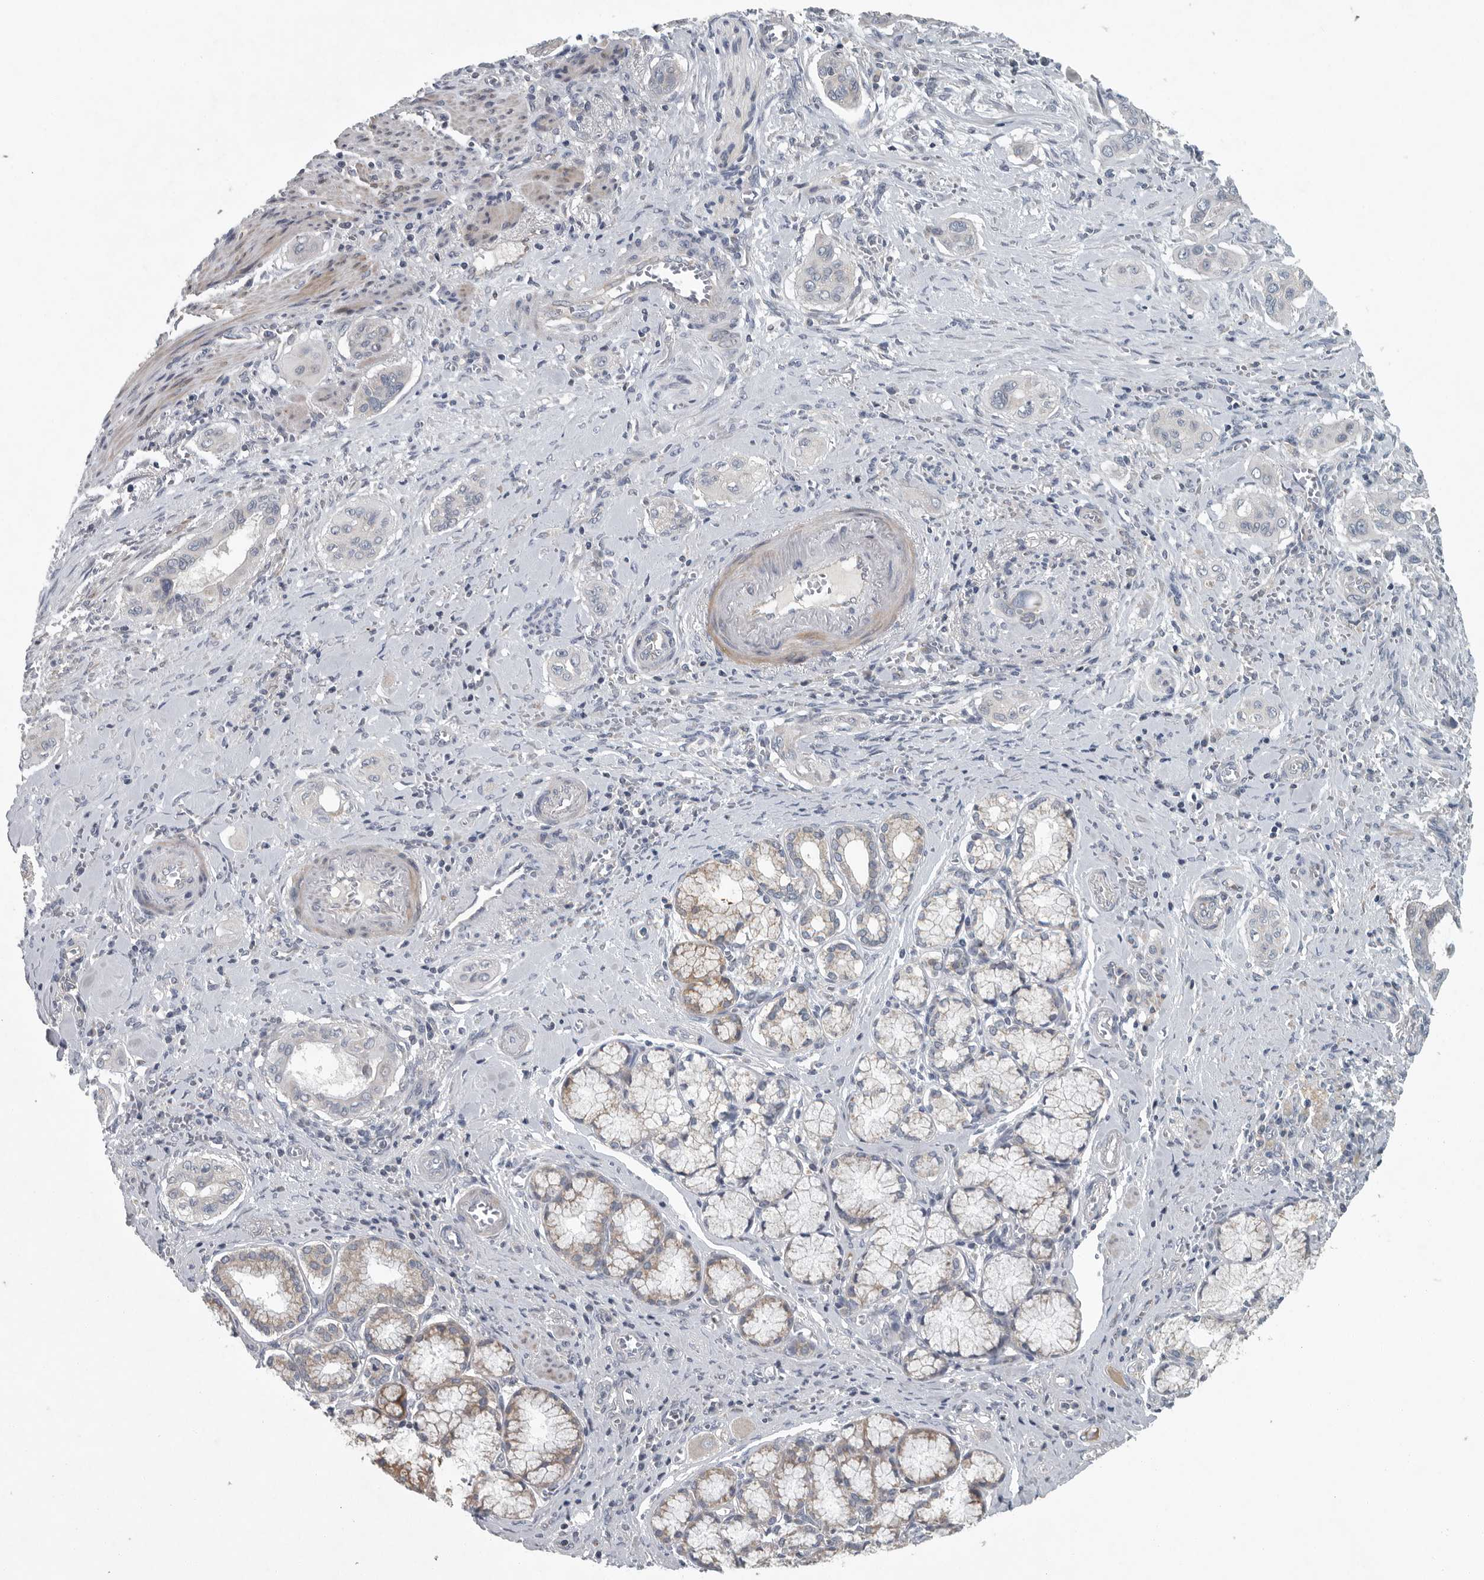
{"staining": {"intensity": "negative", "quantity": "none", "location": "none"}, "tissue": "pancreatic cancer", "cell_type": "Tumor cells", "image_type": "cancer", "snomed": [{"axis": "morphology", "description": "Adenocarcinoma, NOS"}, {"axis": "topography", "description": "Pancreas"}], "caption": "The image reveals no significant positivity in tumor cells of pancreatic adenocarcinoma.", "gene": "MPP3", "patient": {"sex": "male", "age": 77}}